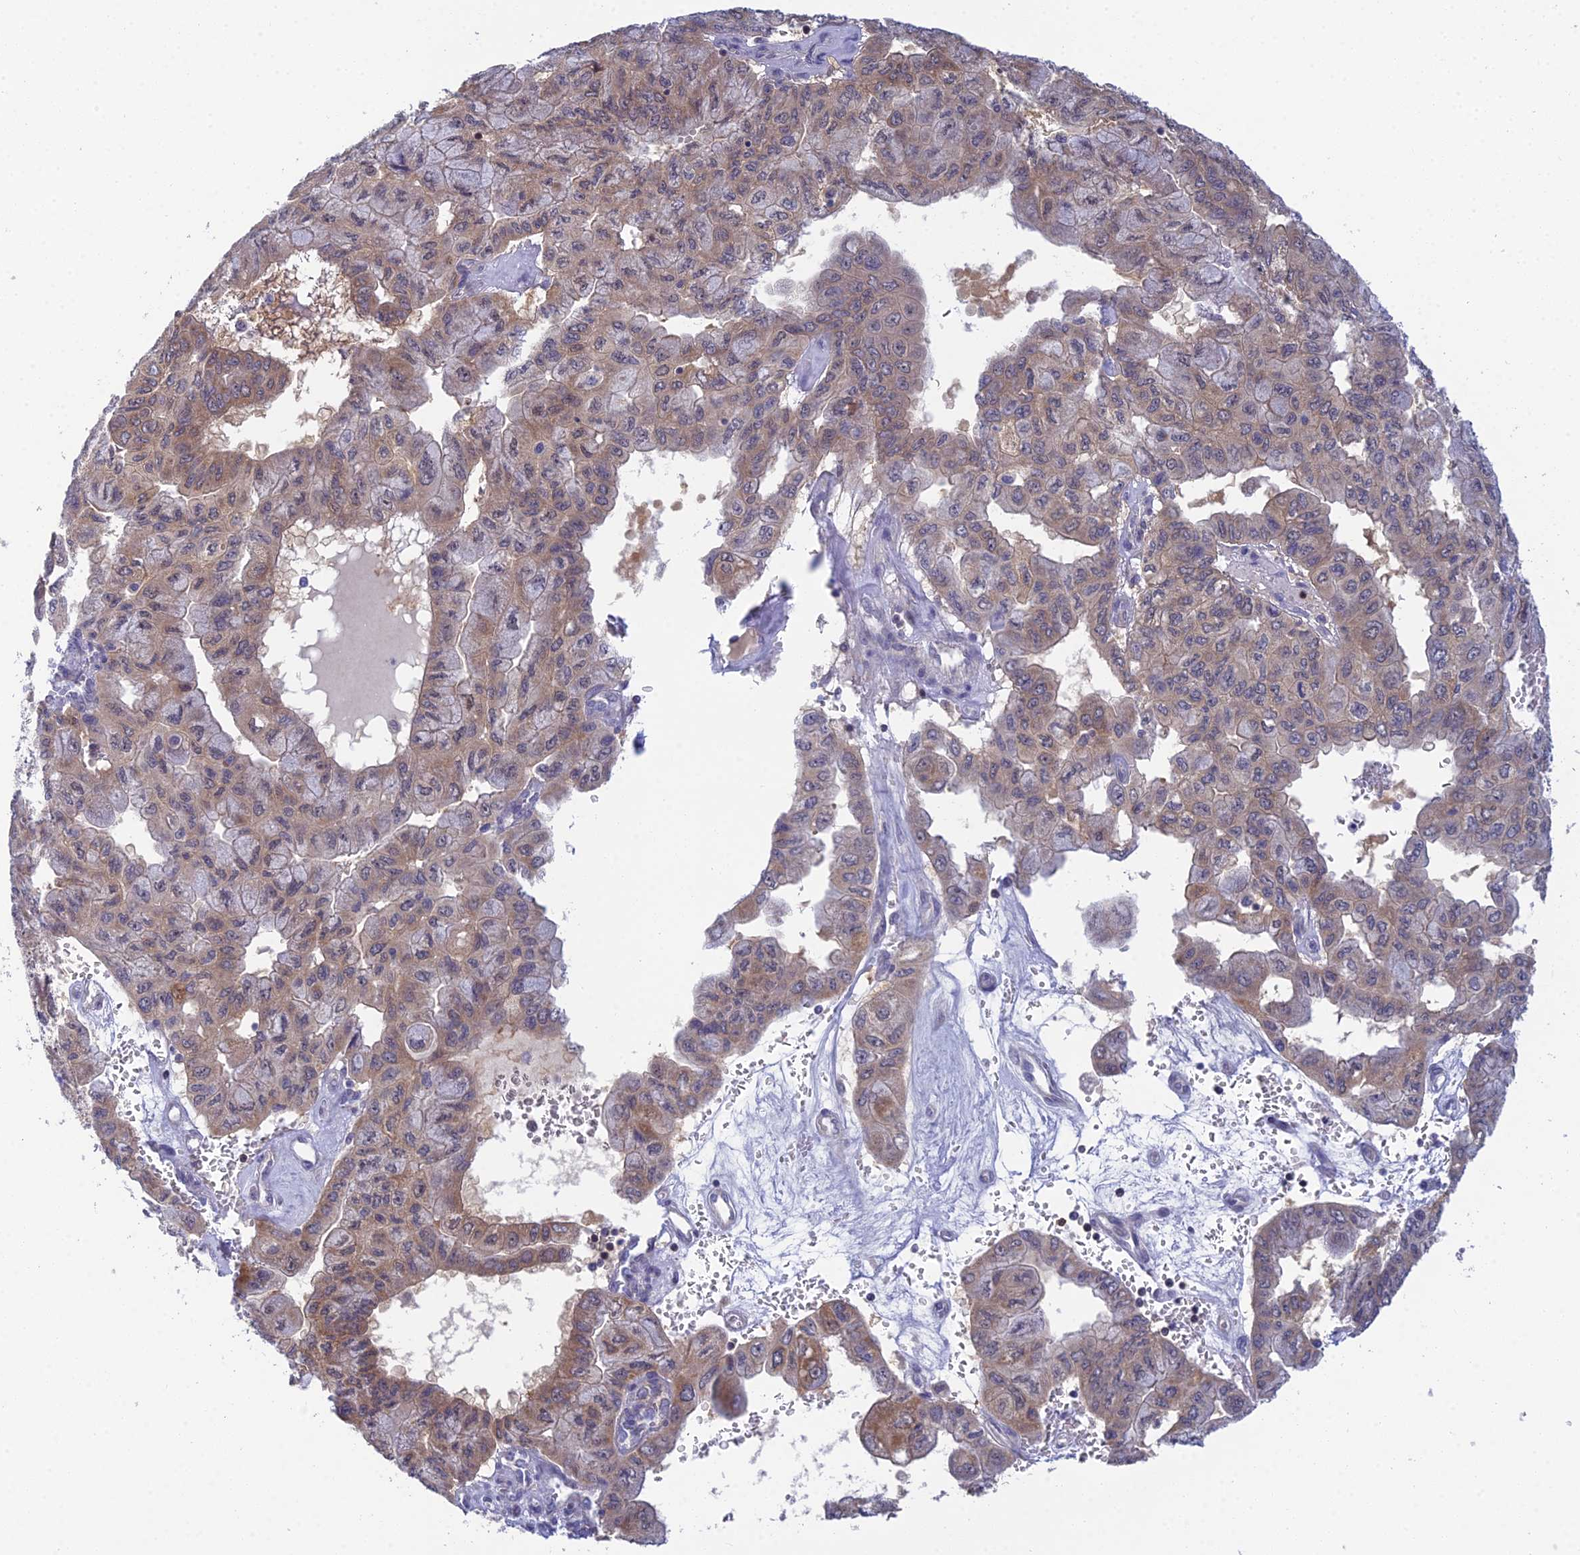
{"staining": {"intensity": "weak", "quantity": ">75%", "location": "cytoplasmic/membranous"}, "tissue": "pancreatic cancer", "cell_type": "Tumor cells", "image_type": "cancer", "snomed": [{"axis": "morphology", "description": "Adenocarcinoma, NOS"}, {"axis": "topography", "description": "Pancreas"}], "caption": "Adenocarcinoma (pancreatic) stained with a brown dye exhibits weak cytoplasmic/membranous positive expression in about >75% of tumor cells.", "gene": "ELOA2", "patient": {"sex": "male", "age": 51}}